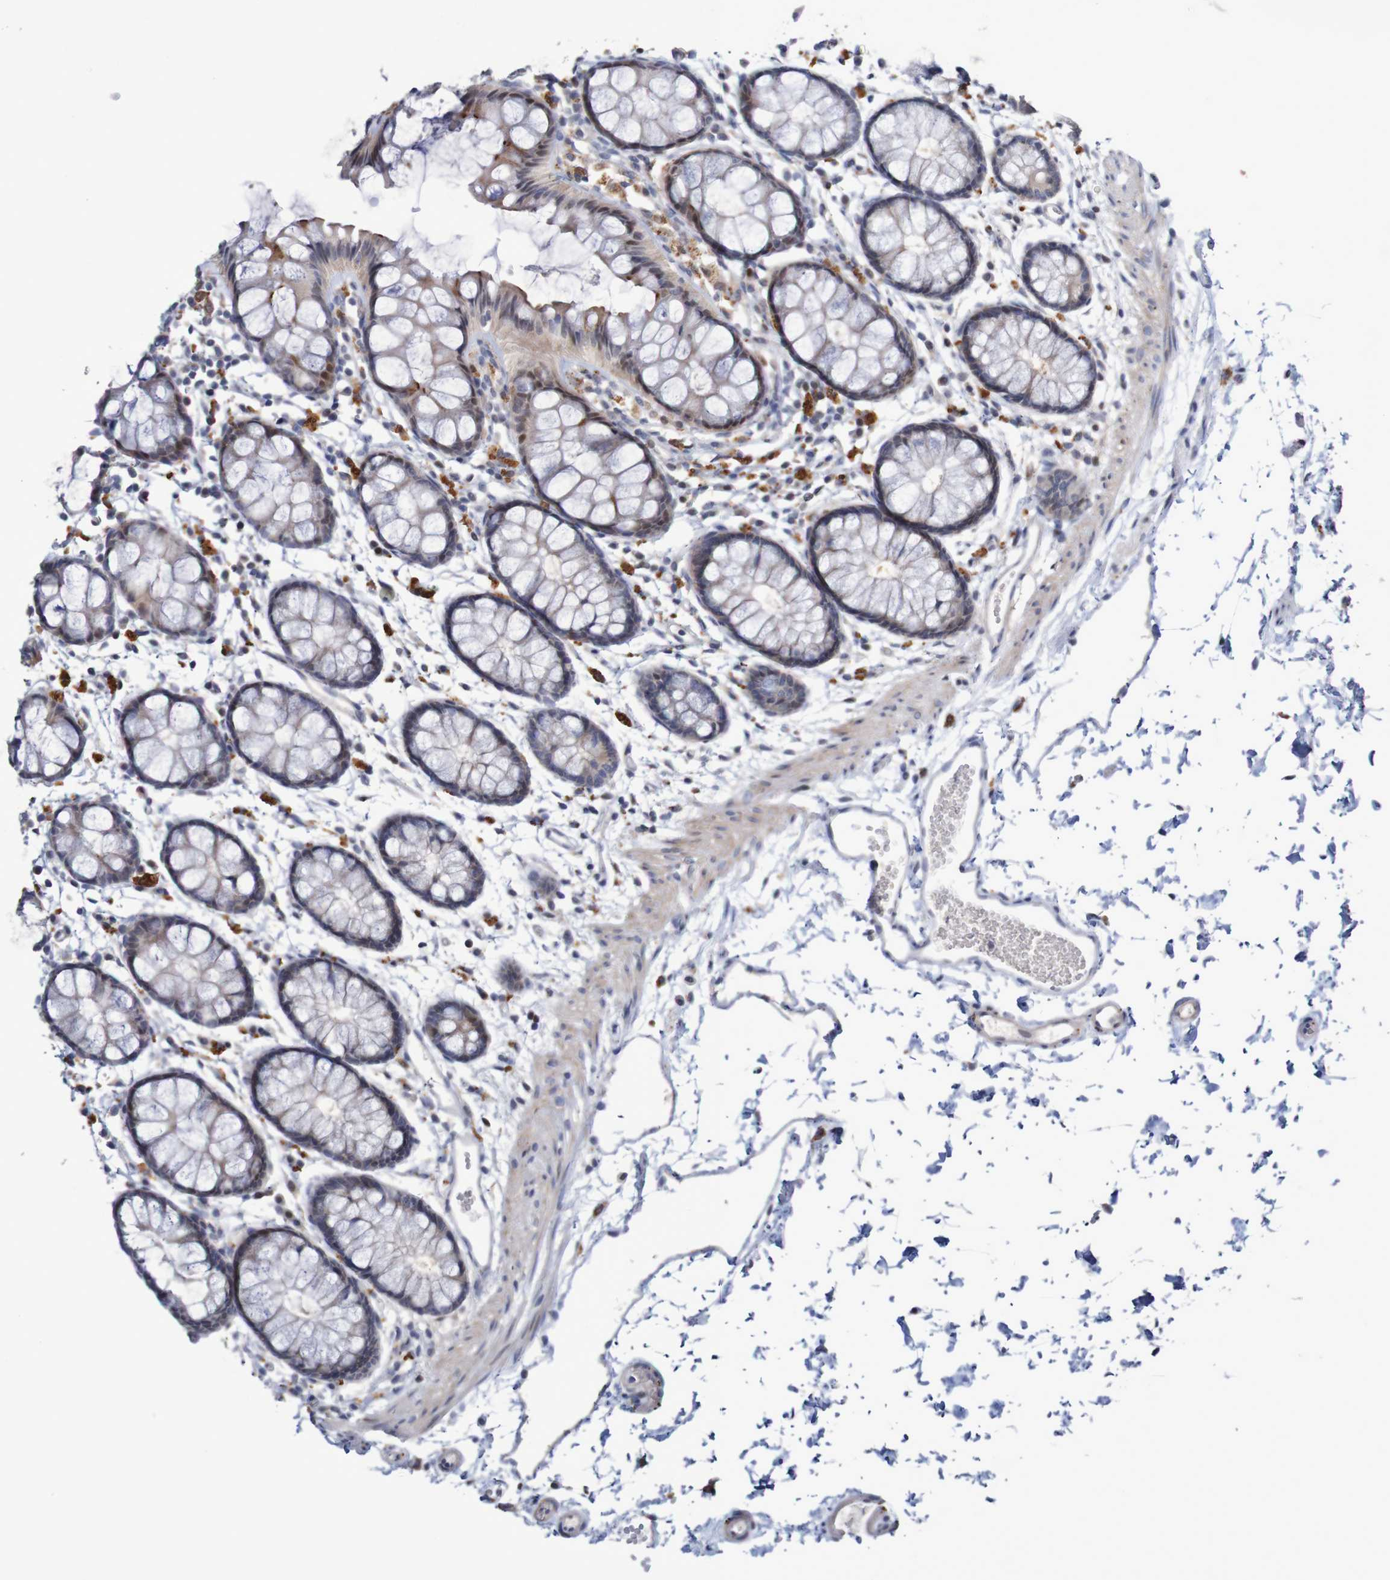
{"staining": {"intensity": "moderate", "quantity": "25%-75%", "location": "cytoplasmic/membranous,nuclear"}, "tissue": "rectum", "cell_type": "Glandular cells", "image_type": "normal", "snomed": [{"axis": "morphology", "description": "Normal tissue, NOS"}, {"axis": "topography", "description": "Rectum"}], "caption": "Immunohistochemistry (IHC) micrograph of benign human rectum stained for a protein (brown), which displays medium levels of moderate cytoplasmic/membranous,nuclear positivity in about 25%-75% of glandular cells.", "gene": "FBP1", "patient": {"sex": "female", "age": 66}}